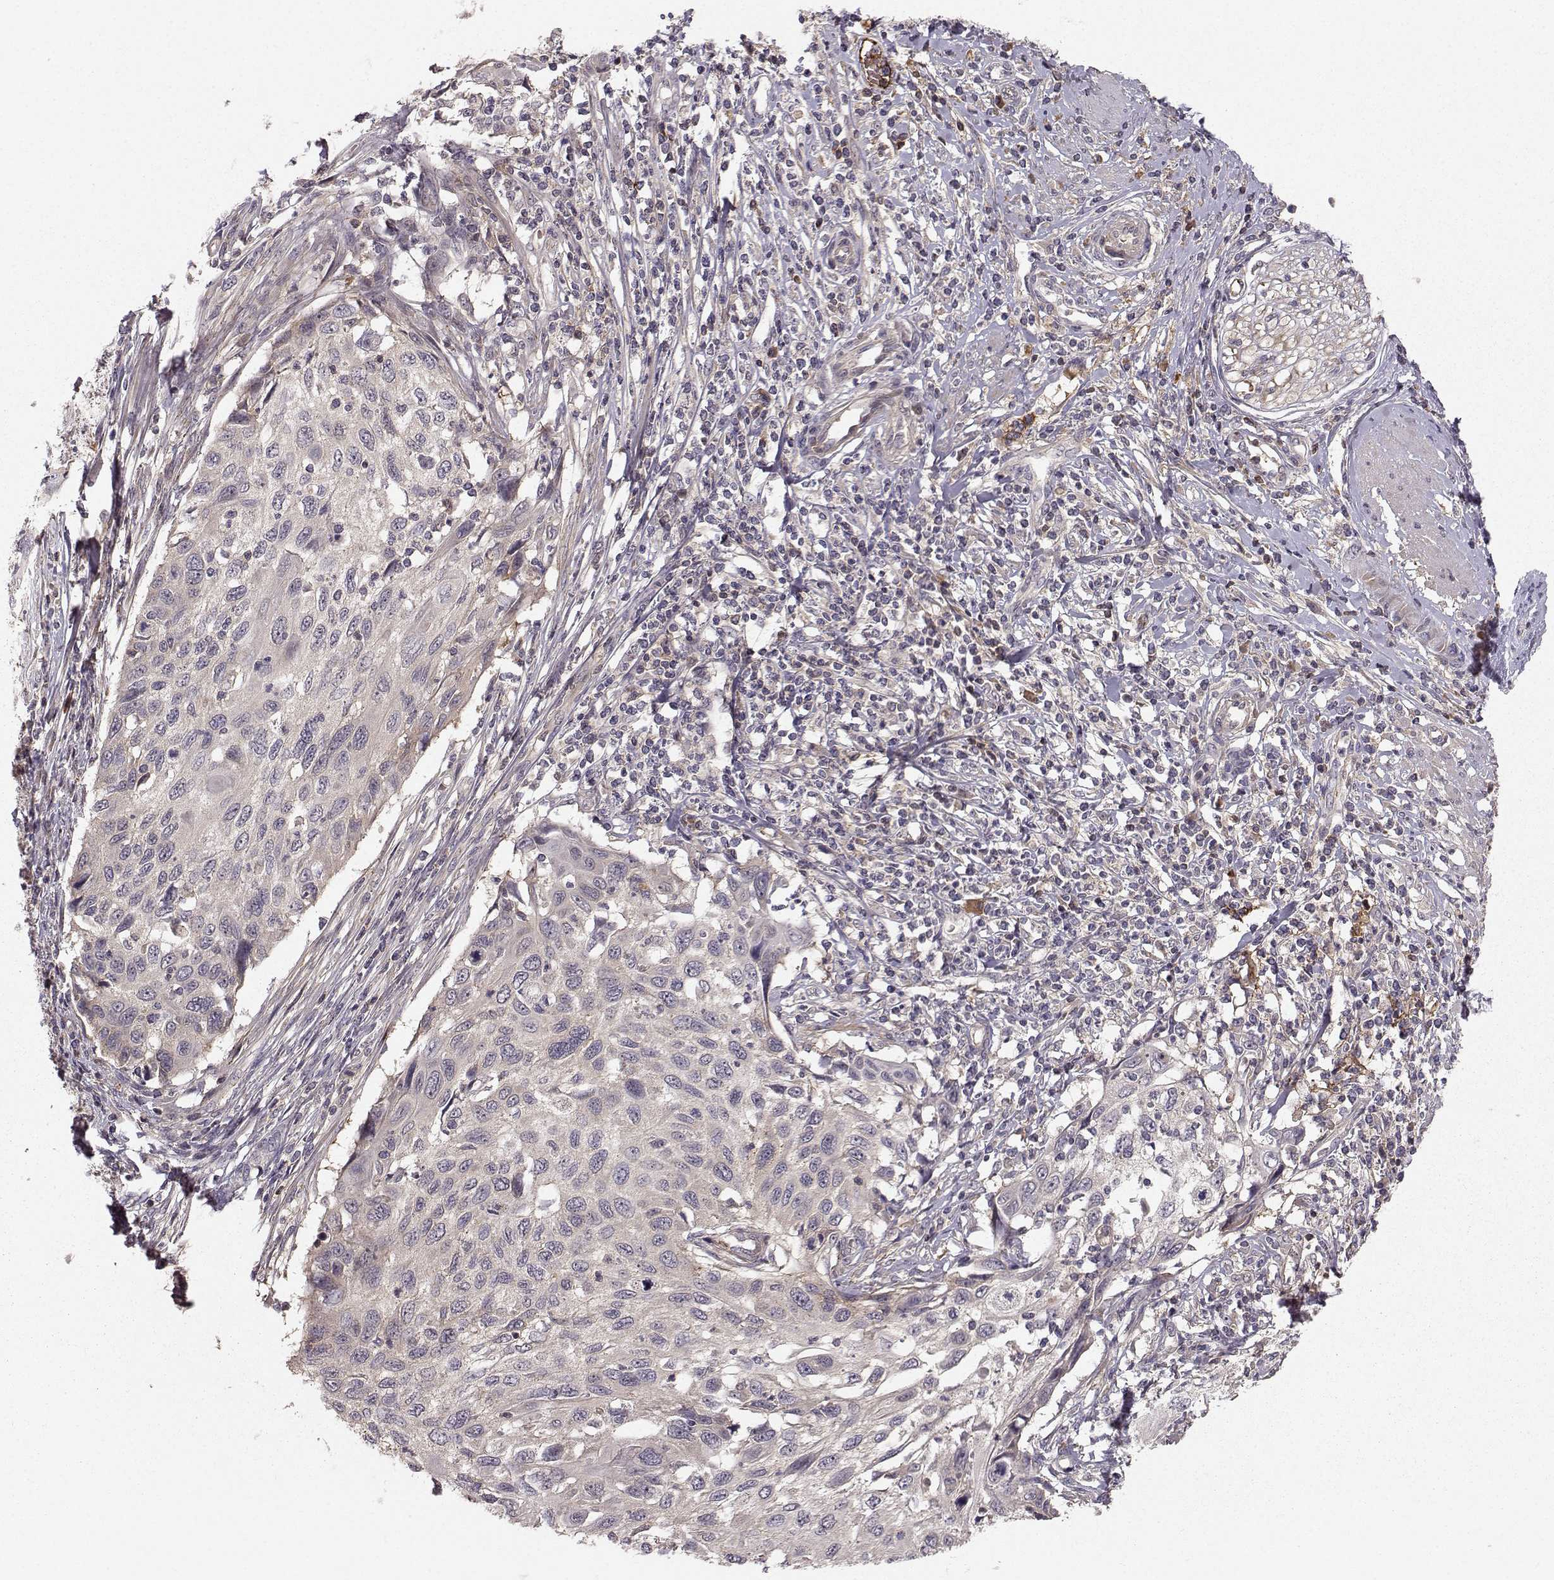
{"staining": {"intensity": "negative", "quantity": "none", "location": "none"}, "tissue": "cervical cancer", "cell_type": "Tumor cells", "image_type": "cancer", "snomed": [{"axis": "morphology", "description": "Squamous cell carcinoma, NOS"}, {"axis": "topography", "description": "Cervix"}], "caption": "Immunohistochemistry (IHC) of cervical cancer (squamous cell carcinoma) demonstrates no staining in tumor cells.", "gene": "WNT6", "patient": {"sex": "female", "age": 70}}